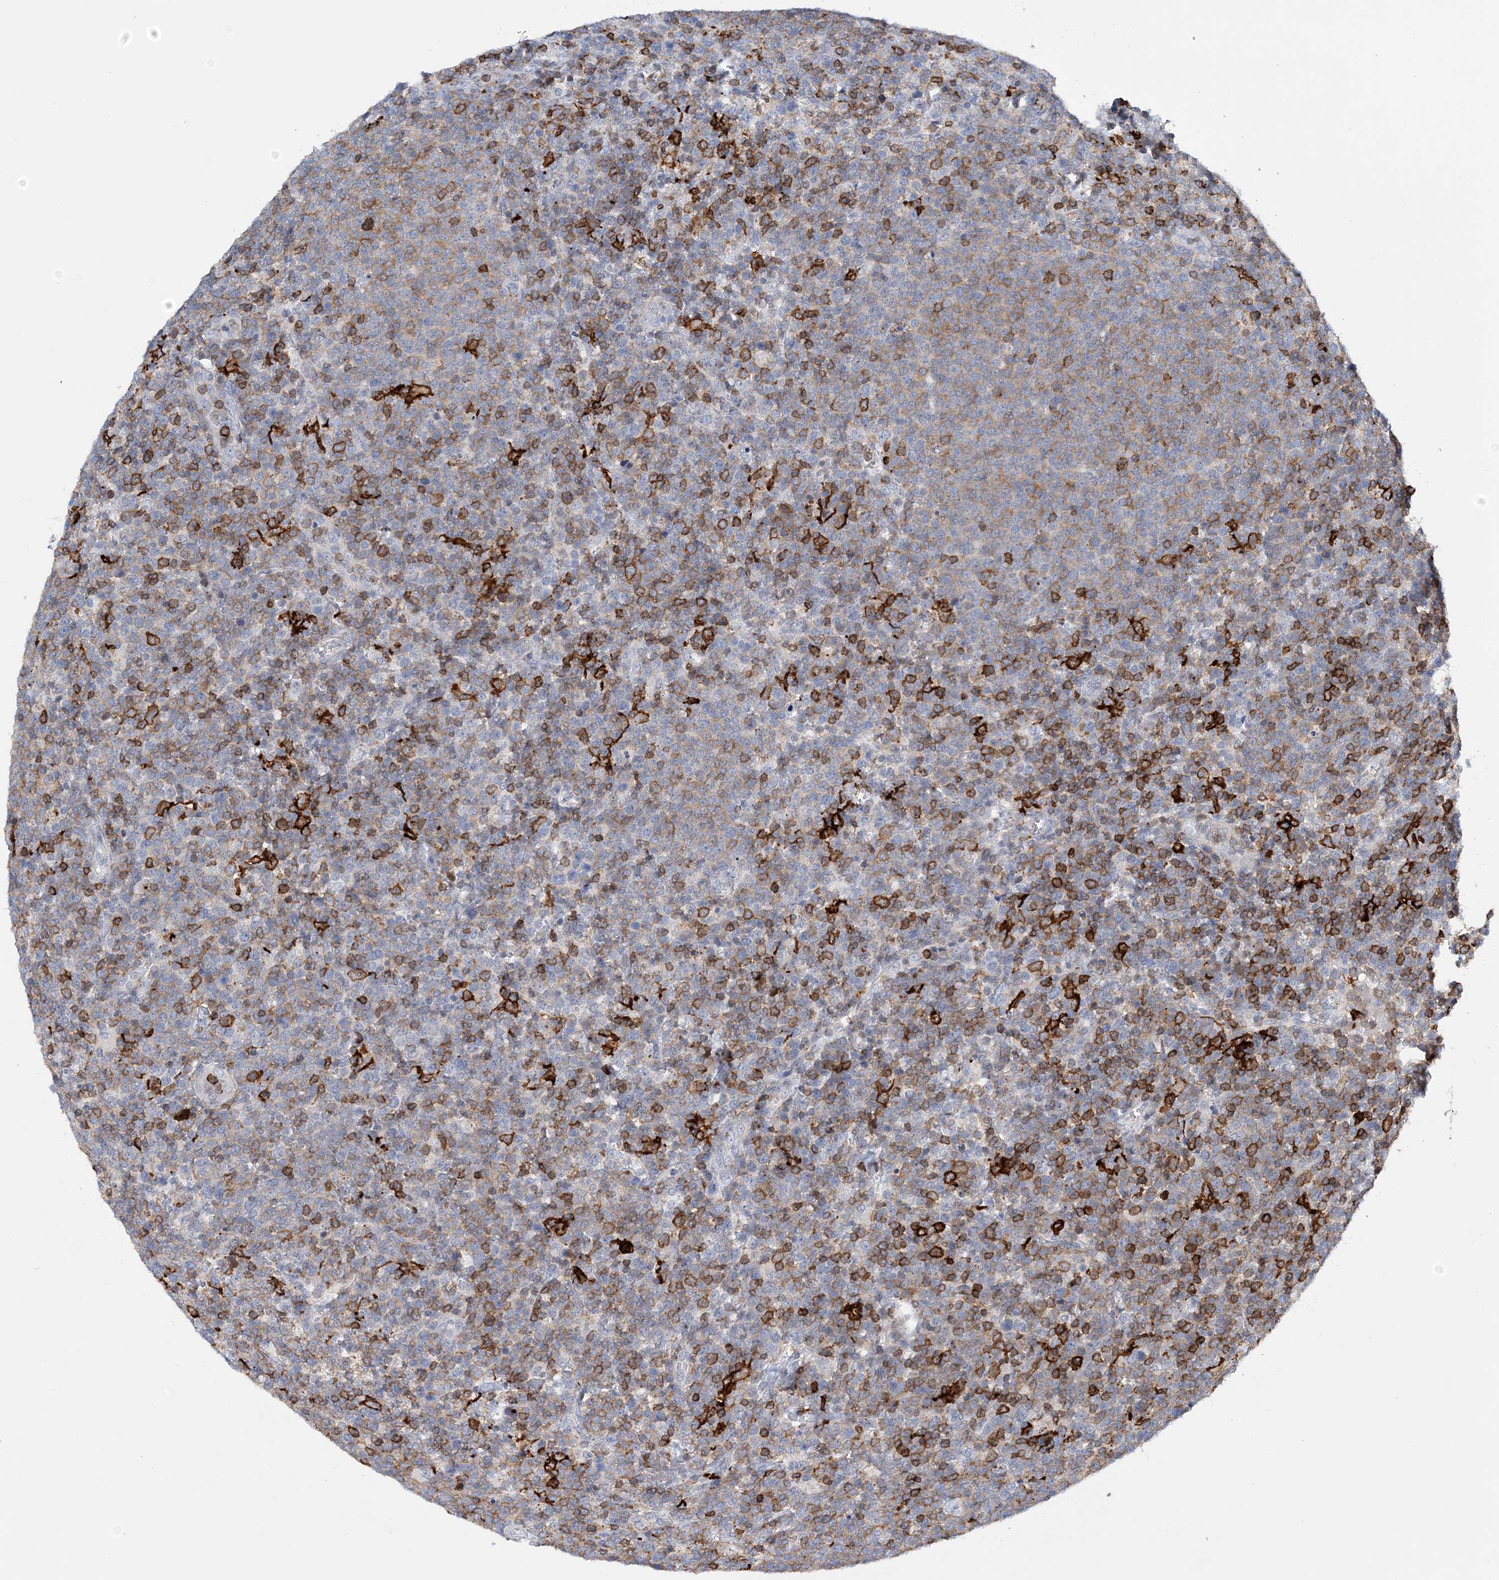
{"staining": {"intensity": "moderate", "quantity": "25%-75%", "location": "cytoplasmic/membranous"}, "tissue": "lymphoma", "cell_type": "Tumor cells", "image_type": "cancer", "snomed": [{"axis": "morphology", "description": "Malignant lymphoma, non-Hodgkin's type, High grade"}, {"axis": "topography", "description": "Lymph node"}], "caption": "Immunohistochemical staining of malignant lymphoma, non-Hodgkin's type (high-grade) reveals moderate cytoplasmic/membranous protein positivity in approximately 25%-75% of tumor cells. The staining was performed using DAB (3,3'-diaminobenzidine), with brown indicating positive protein expression. Nuclei are stained blue with hematoxylin.", "gene": "PRMT9", "patient": {"sex": "male", "age": 61}}